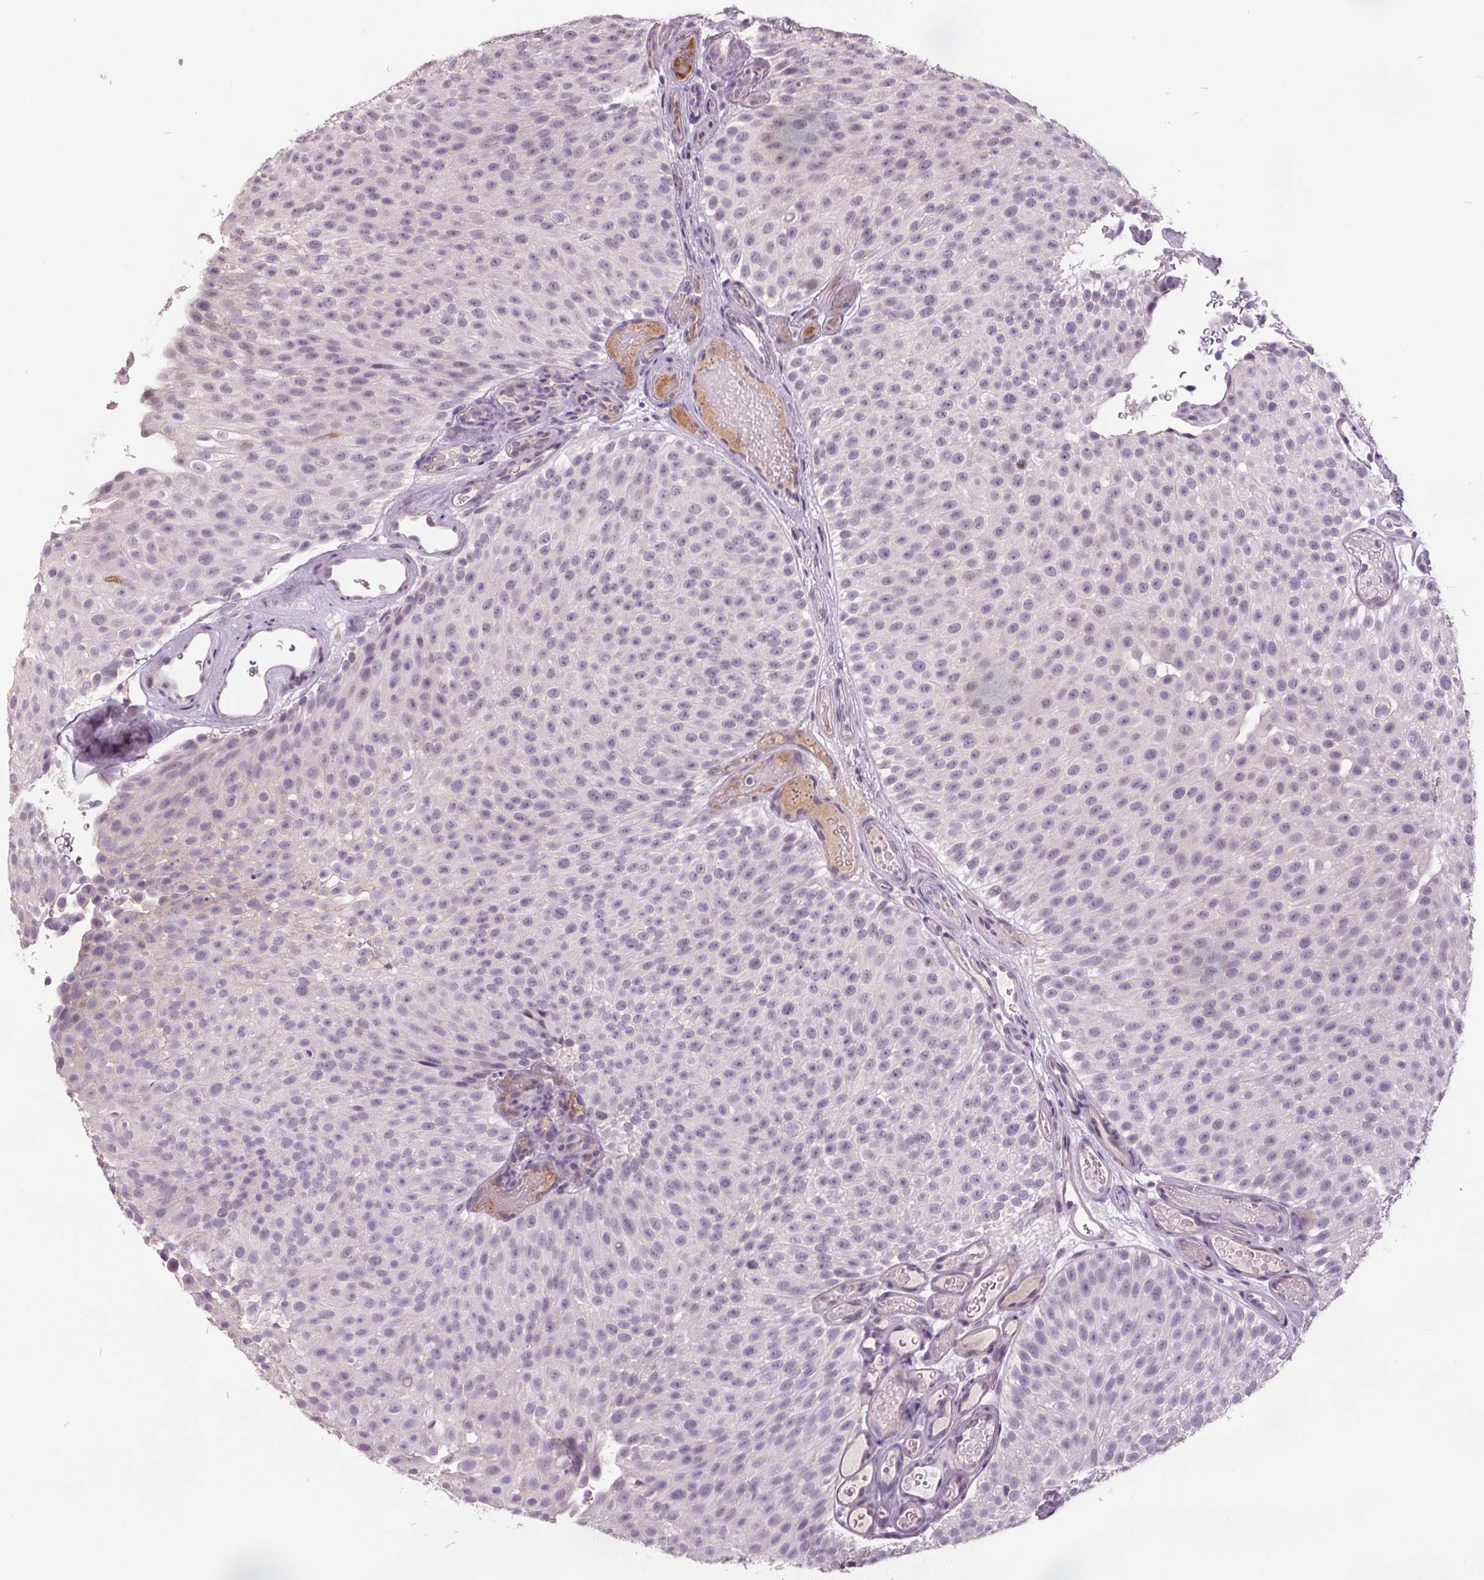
{"staining": {"intensity": "negative", "quantity": "none", "location": "none"}, "tissue": "urothelial cancer", "cell_type": "Tumor cells", "image_type": "cancer", "snomed": [{"axis": "morphology", "description": "Urothelial carcinoma, Low grade"}, {"axis": "topography", "description": "Urinary bladder"}], "caption": "Urothelial cancer stained for a protein using immunohistochemistry displays no positivity tumor cells.", "gene": "C2orf16", "patient": {"sex": "male", "age": 78}}